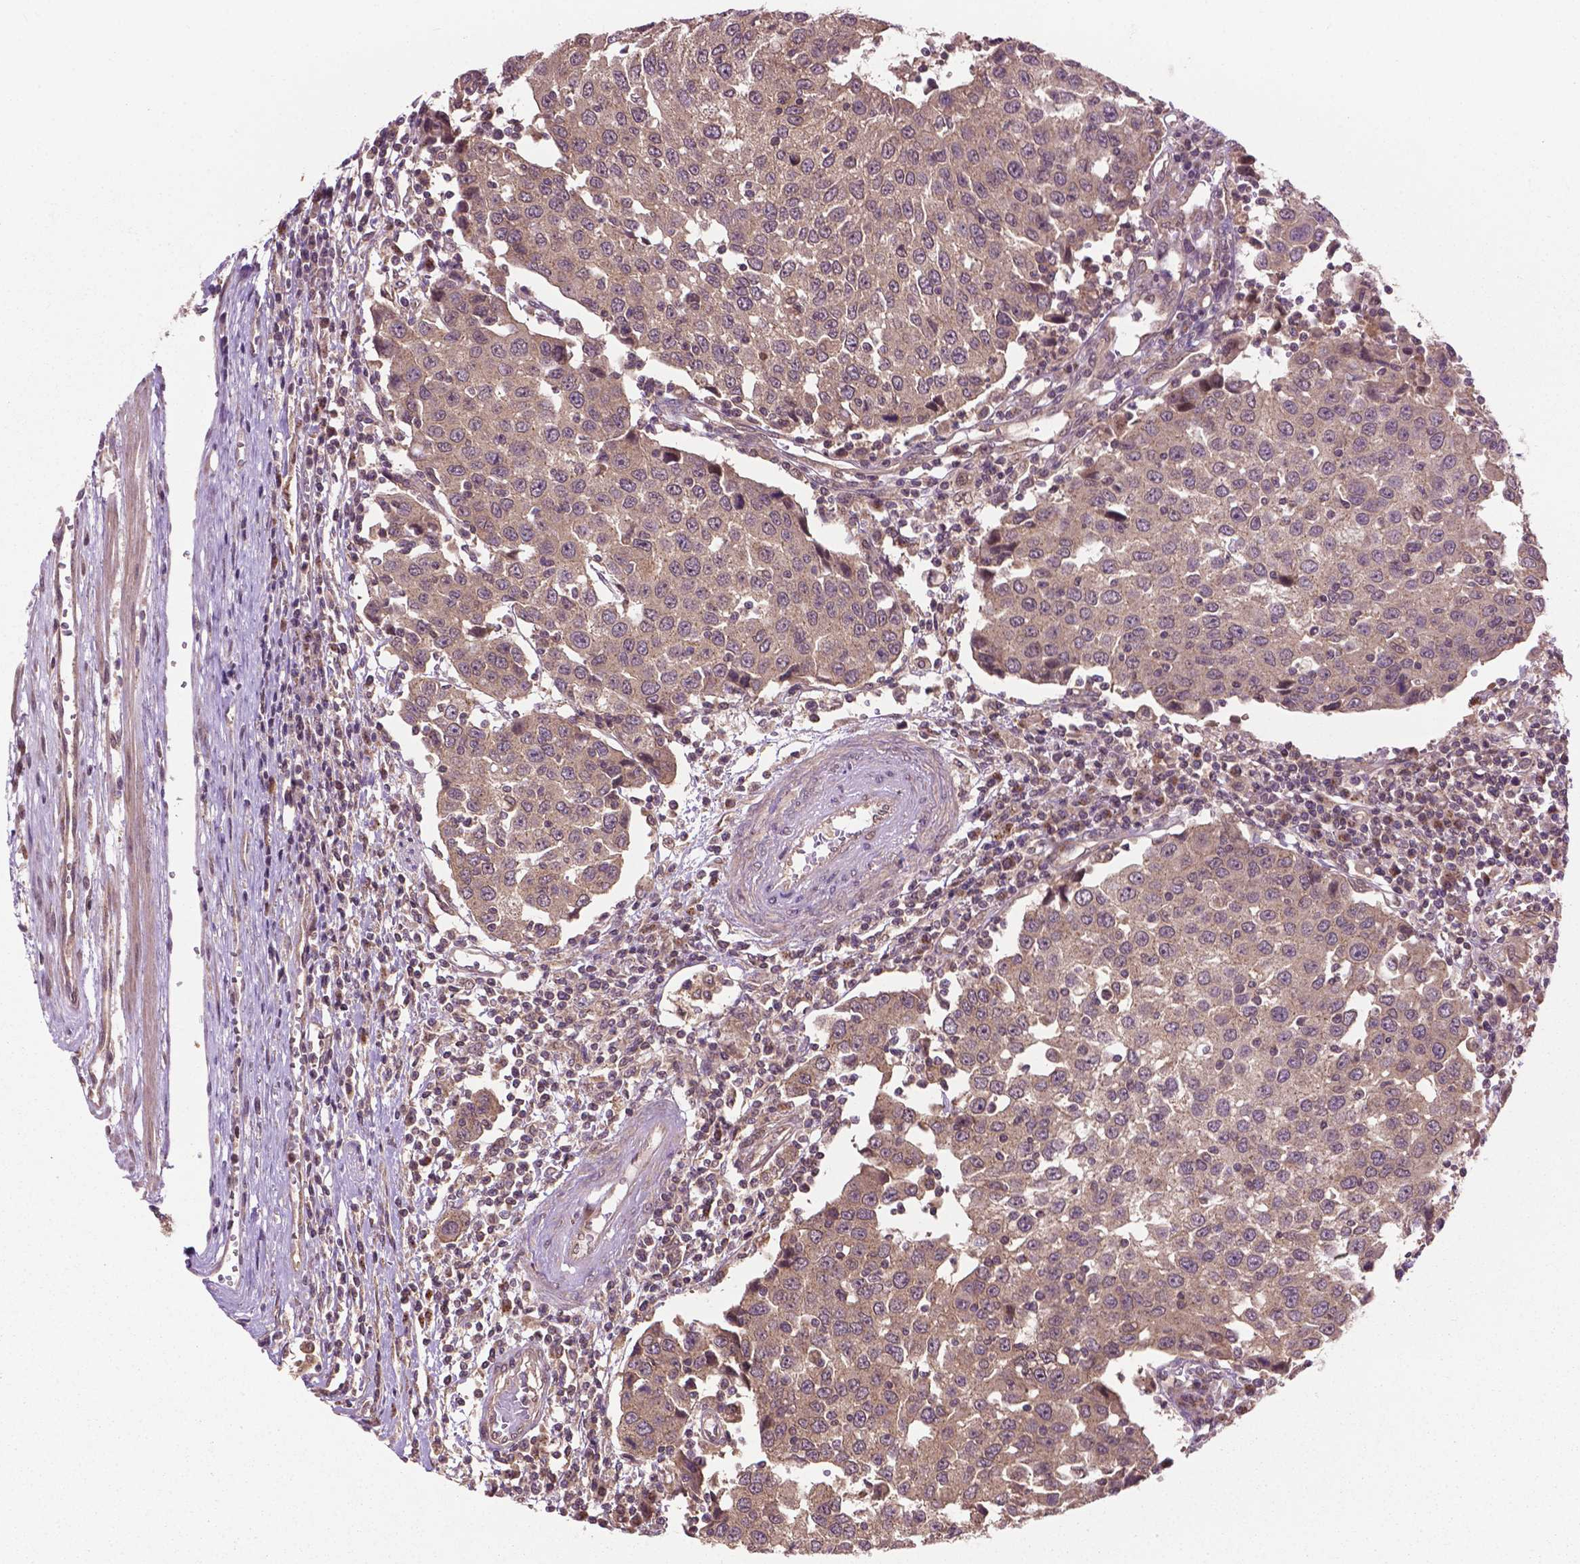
{"staining": {"intensity": "weak", "quantity": ">75%", "location": "cytoplasmic/membranous"}, "tissue": "urothelial cancer", "cell_type": "Tumor cells", "image_type": "cancer", "snomed": [{"axis": "morphology", "description": "Urothelial carcinoma, High grade"}, {"axis": "topography", "description": "Urinary bladder"}], "caption": "Protein staining of urothelial cancer tissue exhibits weak cytoplasmic/membranous expression in about >75% of tumor cells.", "gene": "PPP1CB", "patient": {"sex": "female", "age": 85}}